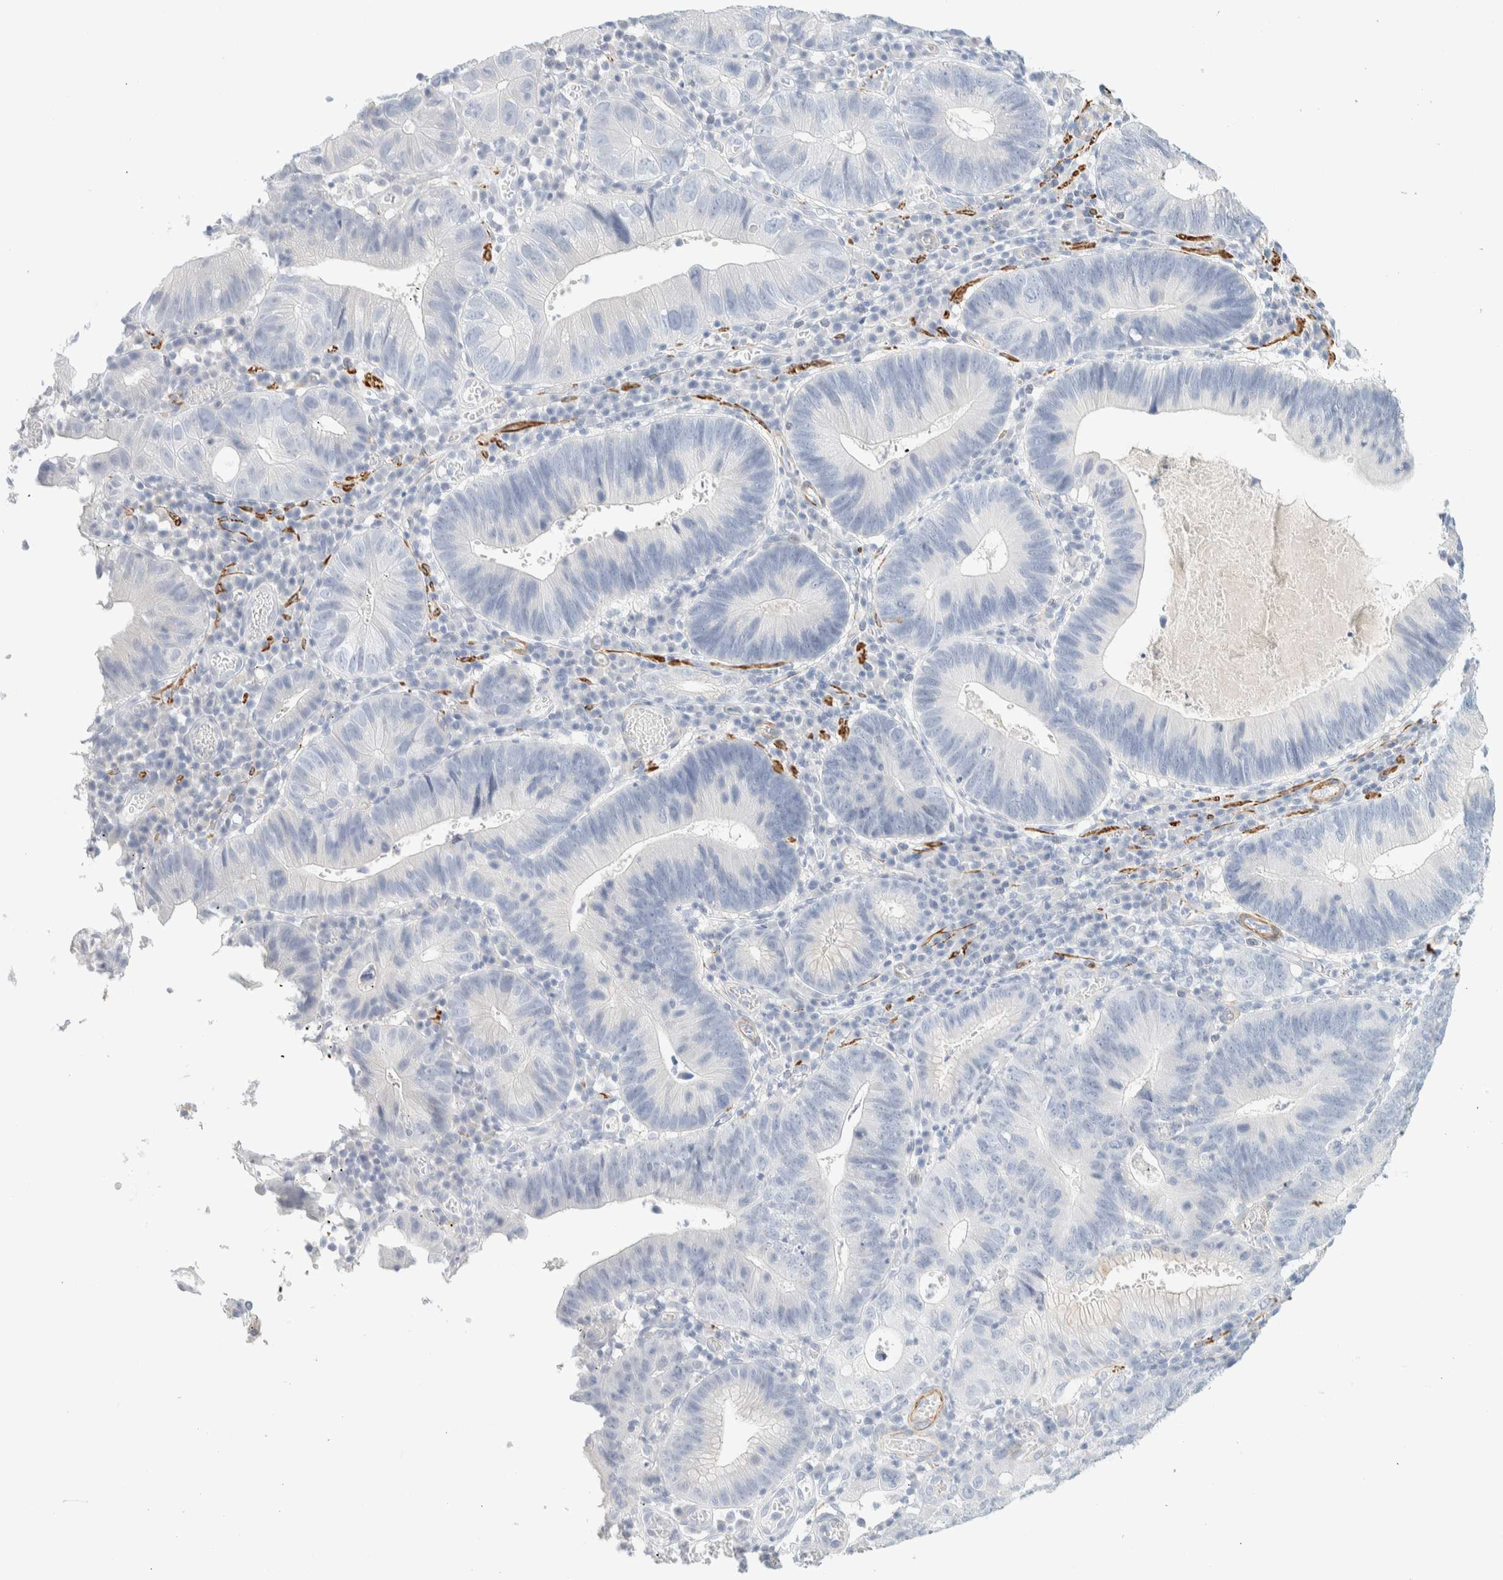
{"staining": {"intensity": "negative", "quantity": "none", "location": "none"}, "tissue": "stomach cancer", "cell_type": "Tumor cells", "image_type": "cancer", "snomed": [{"axis": "morphology", "description": "Adenocarcinoma, NOS"}, {"axis": "topography", "description": "Stomach"}], "caption": "Image shows no protein expression in tumor cells of stomach cancer tissue.", "gene": "AFMID", "patient": {"sex": "male", "age": 59}}